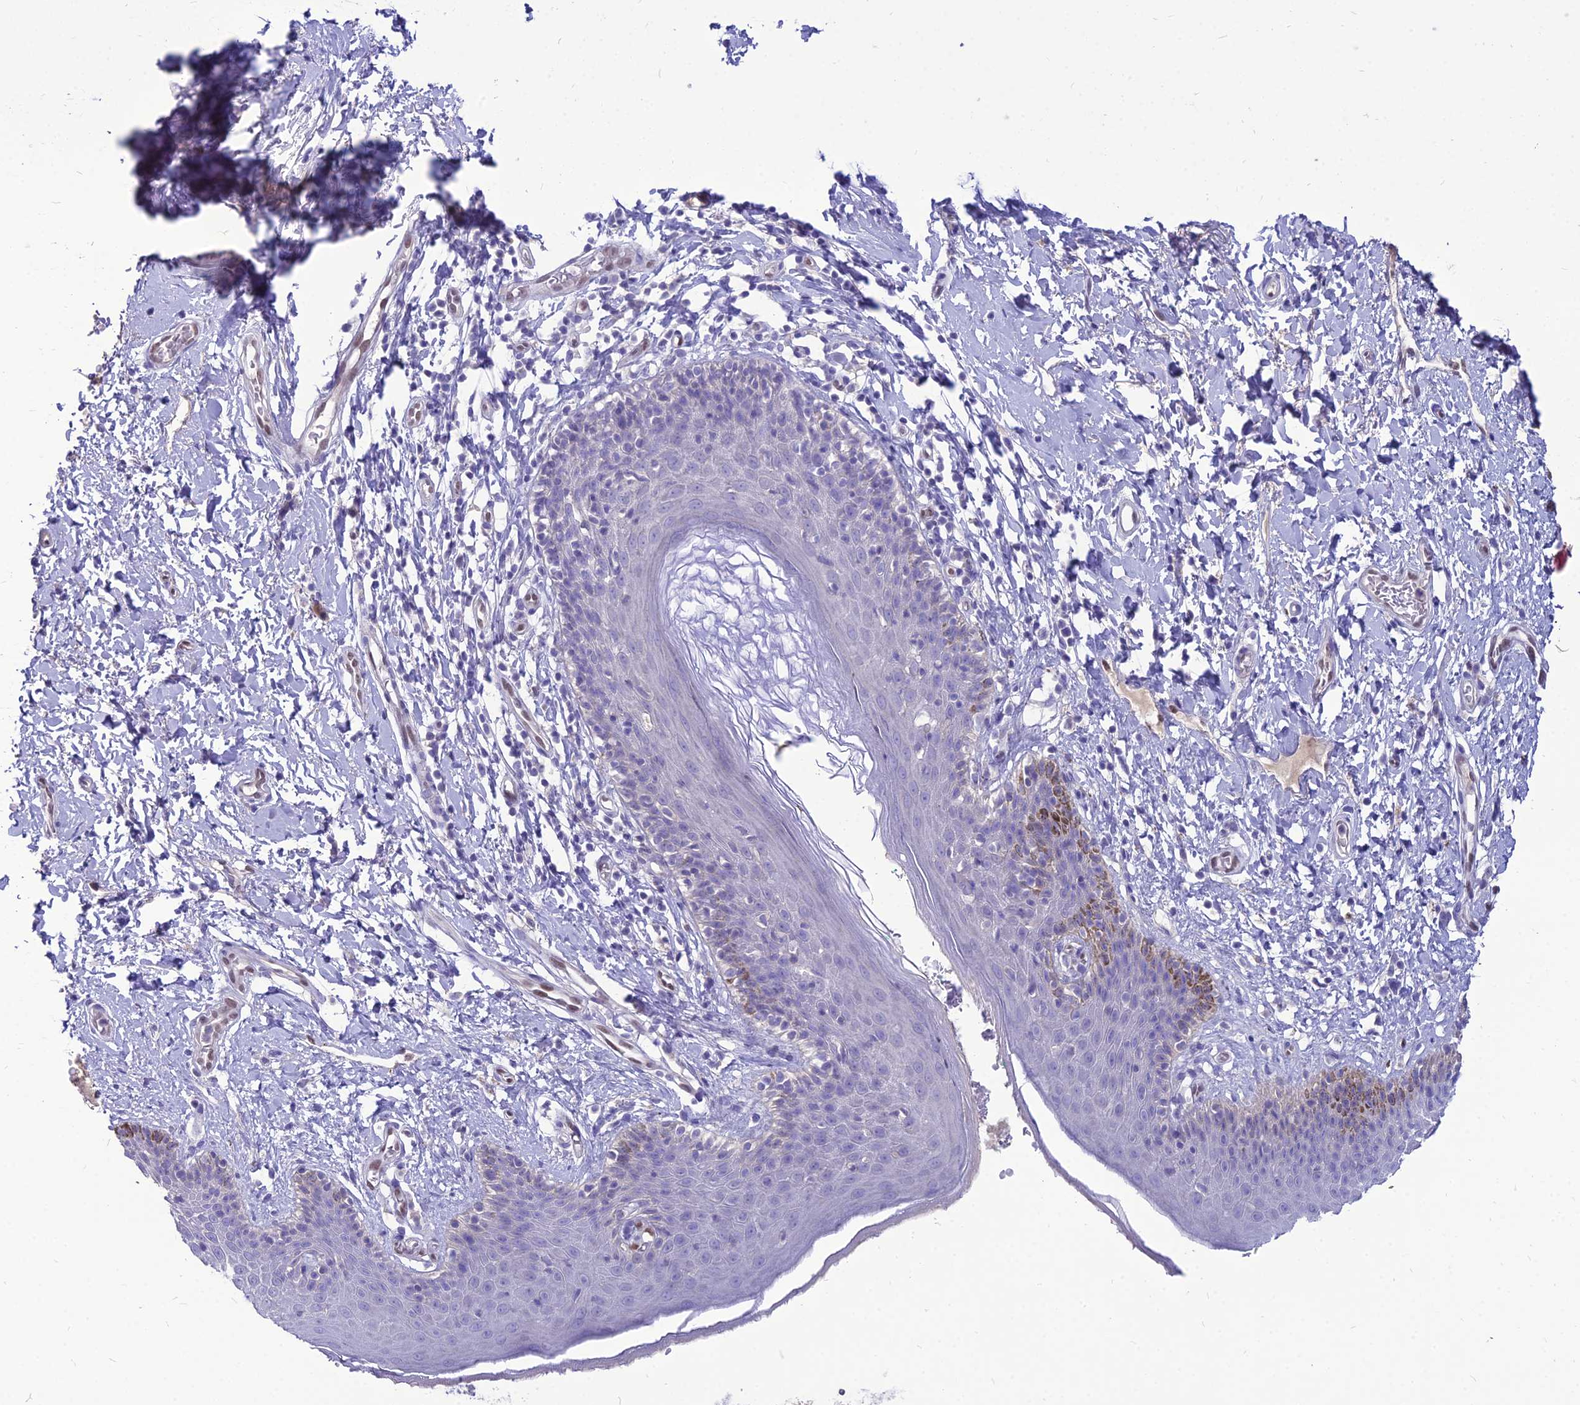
{"staining": {"intensity": "moderate", "quantity": "<25%", "location": "cytoplasmic/membranous"}, "tissue": "skin", "cell_type": "Epidermal cells", "image_type": "normal", "snomed": [{"axis": "morphology", "description": "Normal tissue, NOS"}, {"axis": "topography", "description": "Vulva"}], "caption": "A brown stain highlights moderate cytoplasmic/membranous expression of a protein in epidermal cells of normal skin. The staining is performed using DAB (3,3'-diaminobenzidine) brown chromogen to label protein expression. The nuclei are counter-stained blue using hematoxylin.", "gene": "NOVA2", "patient": {"sex": "female", "age": 66}}